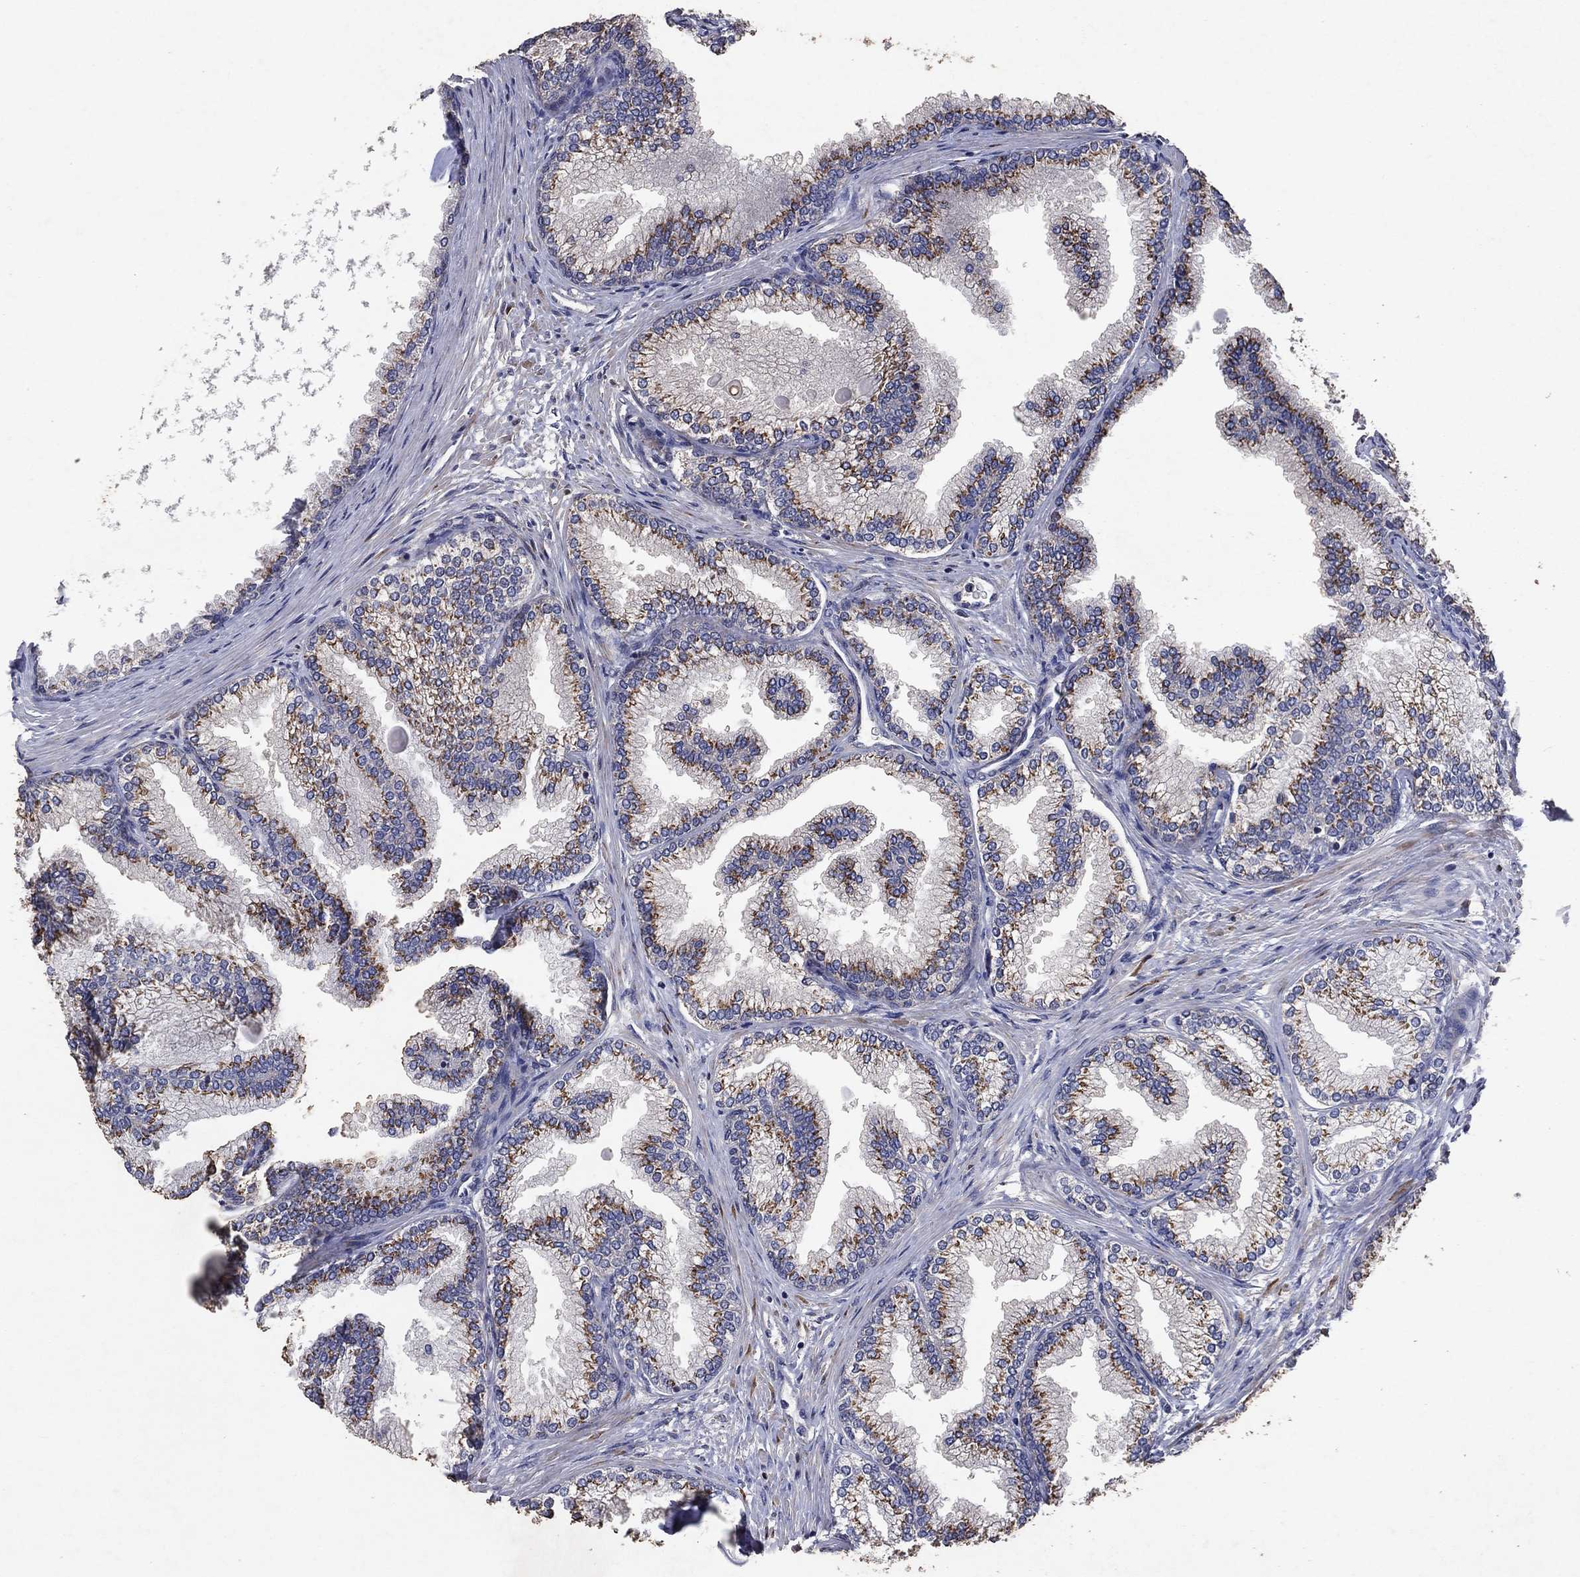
{"staining": {"intensity": "strong", "quantity": "25%-75%", "location": "cytoplasmic/membranous"}, "tissue": "prostate", "cell_type": "Glandular cells", "image_type": "normal", "snomed": [{"axis": "morphology", "description": "Normal tissue, NOS"}, {"axis": "topography", "description": "Prostate"}], "caption": "A photomicrograph of prostate stained for a protein exhibits strong cytoplasmic/membranous brown staining in glandular cells. (DAB = brown stain, brightfield microscopy at high magnification).", "gene": "FRG1", "patient": {"sex": "male", "age": 72}}